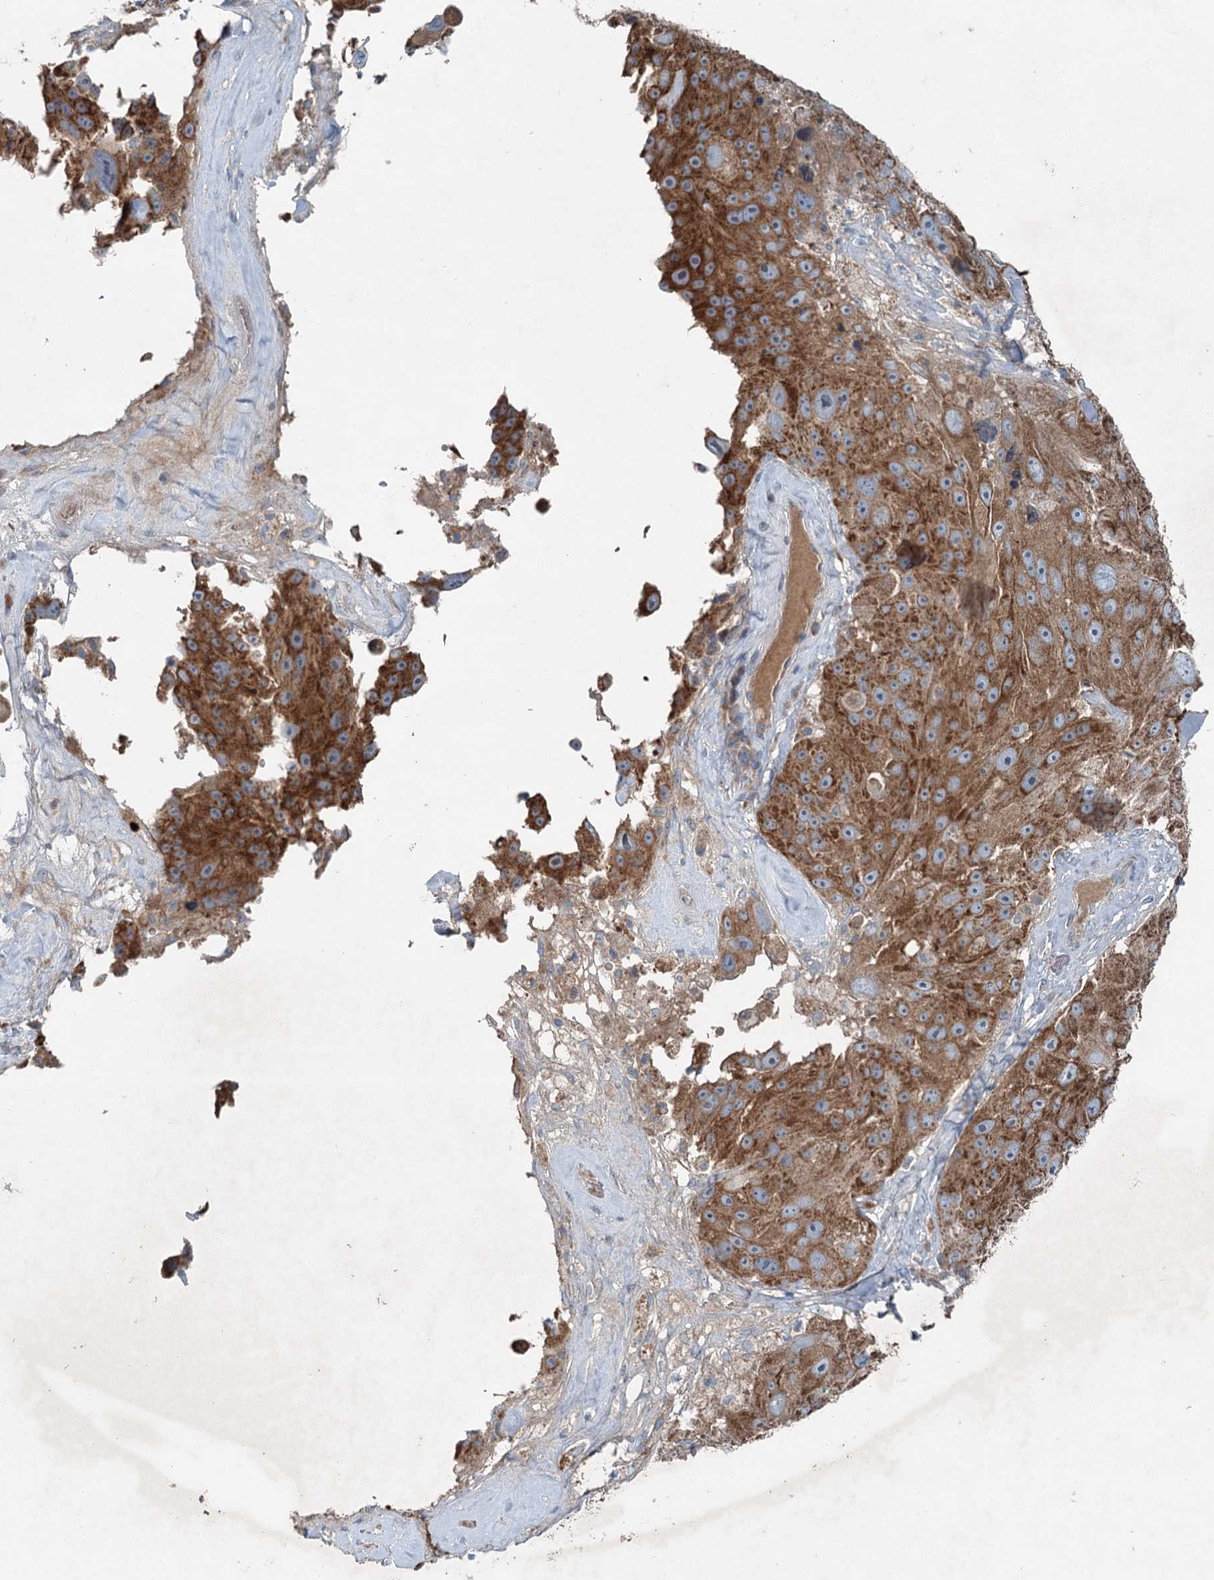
{"staining": {"intensity": "moderate", "quantity": ">75%", "location": "cytoplasmic/membranous"}, "tissue": "melanoma", "cell_type": "Tumor cells", "image_type": "cancer", "snomed": [{"axis": "morphology", "description": "Malignant melanoma, Metastatic site"}, {"axis": "topography", "description": "Lymph node"}], "caption": "Melanoma was stained to show a protein in brown. There is medium levels of moderate cytoplasmic/membranous expression in approximately >75% of tumor cells.", "gene": "CHCHD5", "patient": {"sex": "male", "age": 62}}